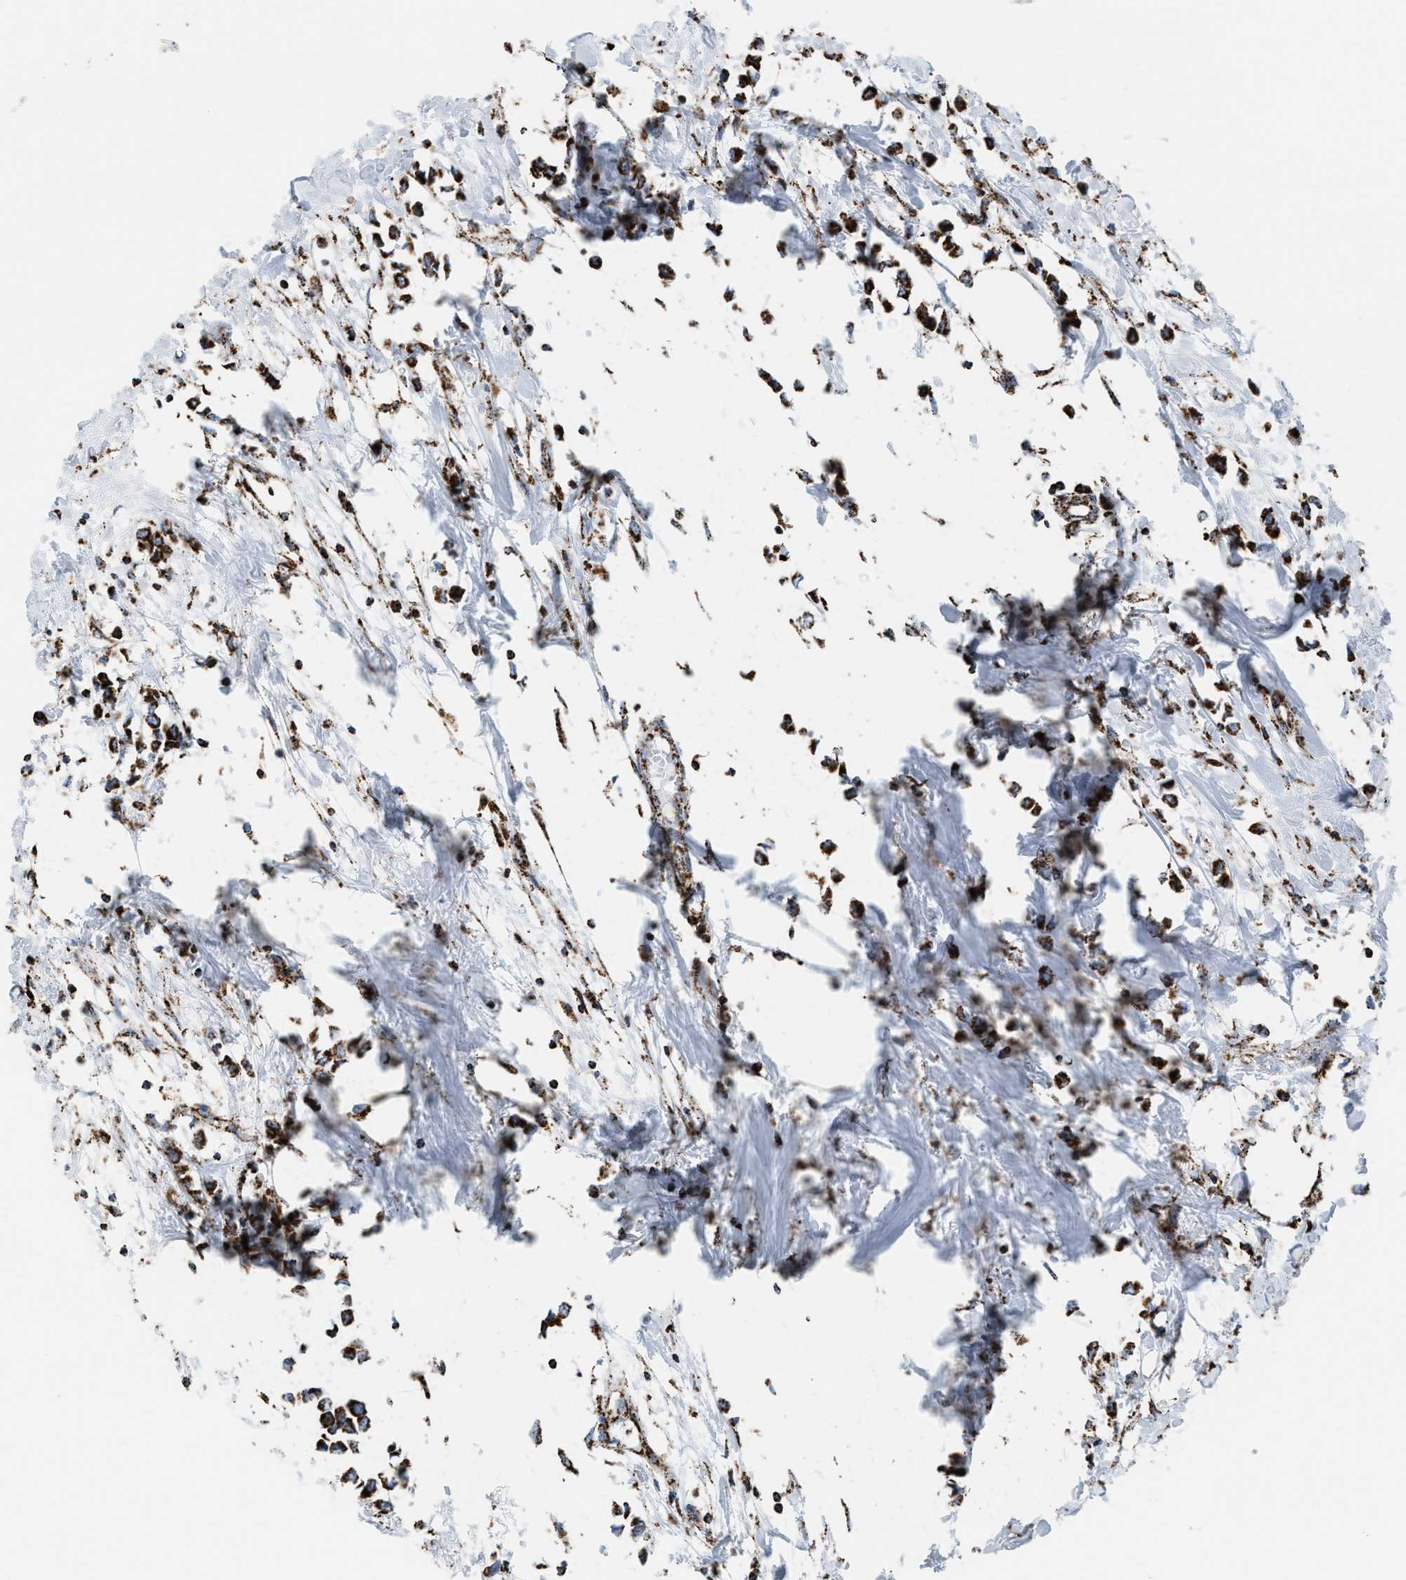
{"staining": {"intensity": "strong", "quantity": ">75%", "location": "cytoplasmic/membranous"}, "tissue": "breast cancer", "cell_type": "Tumor cells", "image_type": "cancer", "snomed": [{"axis": "morphology", "description": "Lobular carcinoma"}, {"axis": "topography", "description": "Breast"}], "caption": "Breast cancer was stained to show a protein in brown. There is high levels of strong cytoplasmic/membranous expression in approximately >75% of tumor cells.", "gene": "ECHS1", "patient": {"sex": "female", "age": 51}}